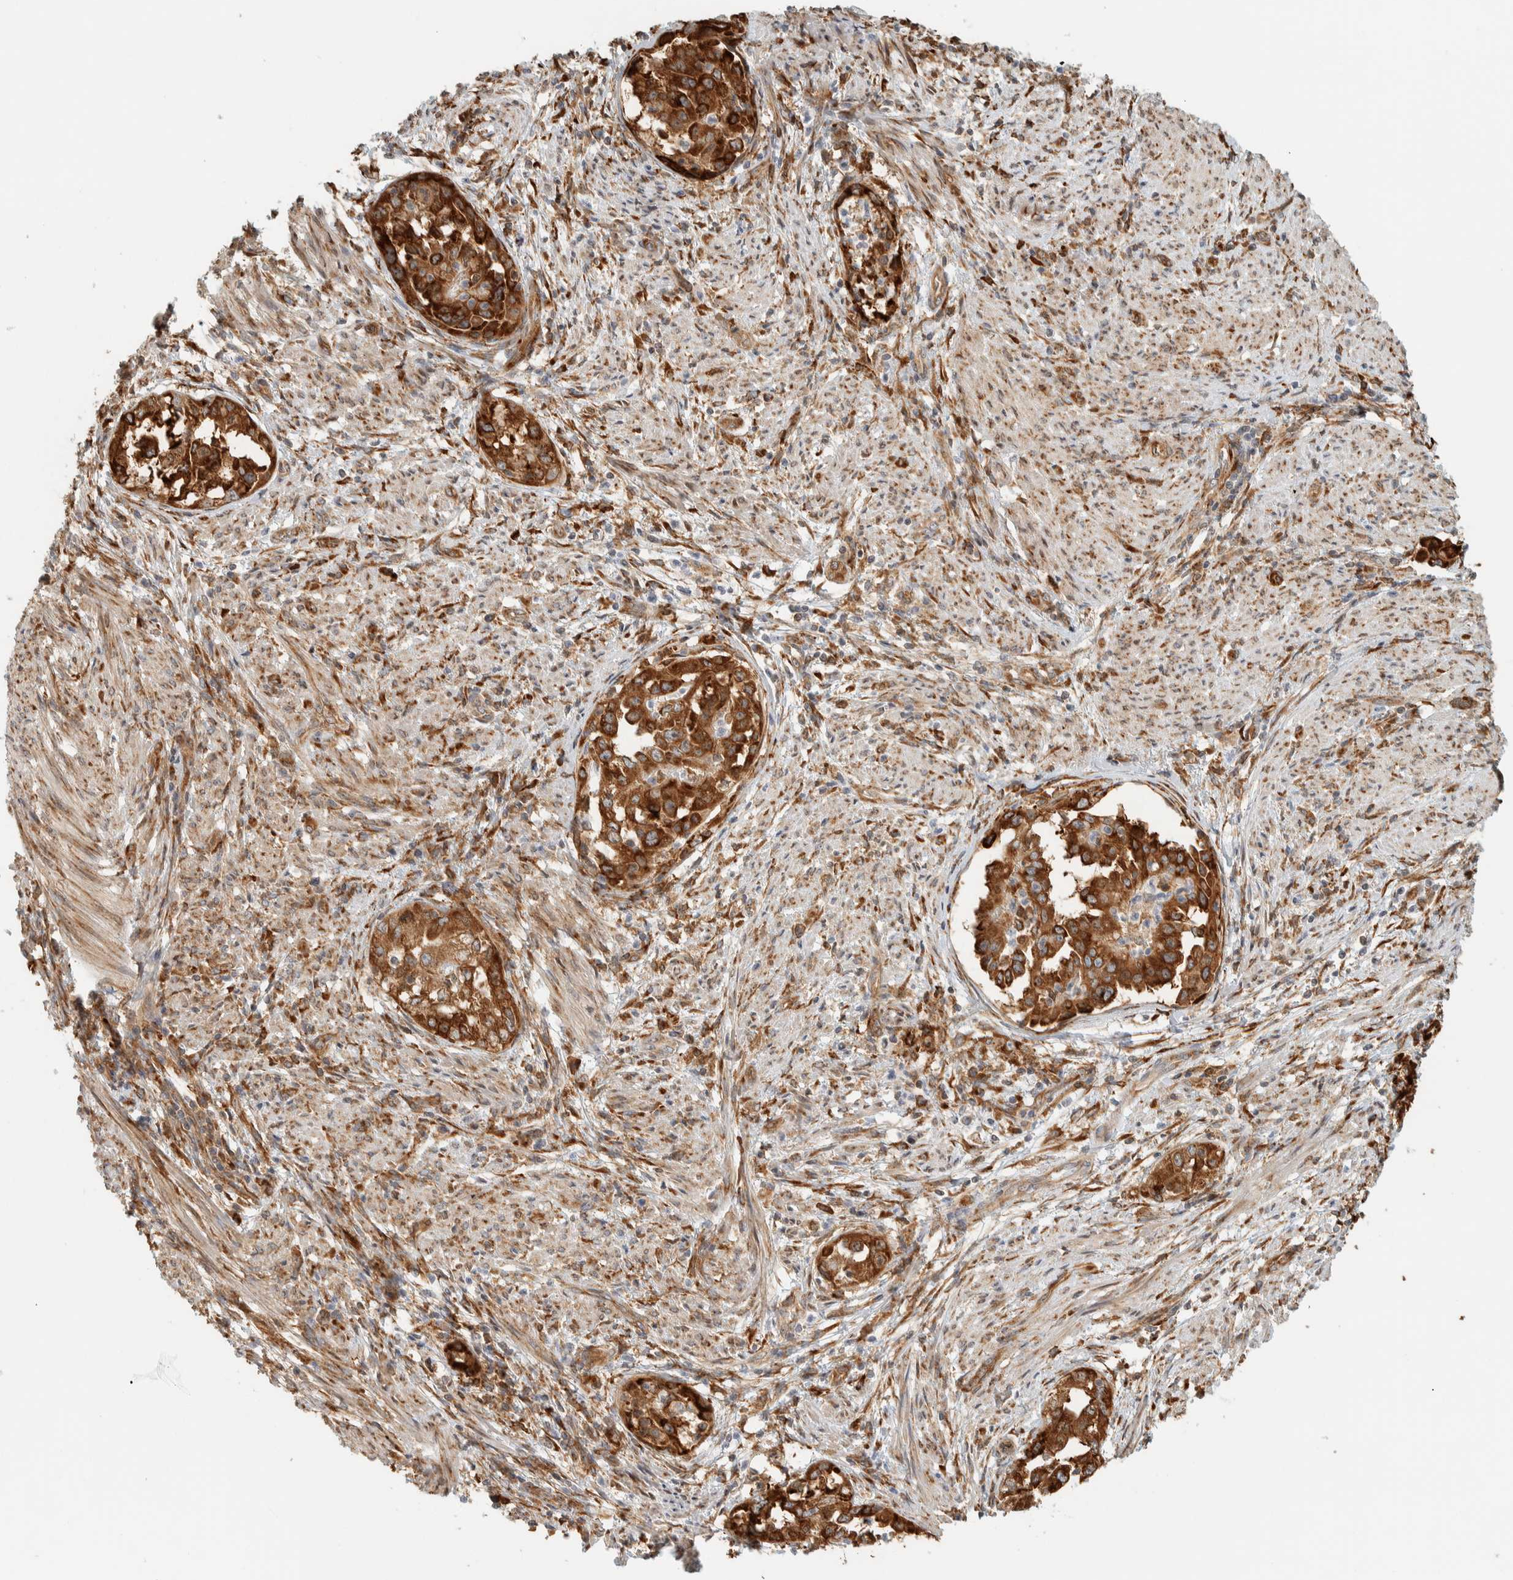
{"staining": {"intensity": "strong", "quantity": ">75%", "location": "cytoplasmic/membranous"}, "tissue": "endometrial cancer", "cell_type": "Tumor cells", "image_type": "cancer", "snomed": [{"axis": "morphology", "description": "Adenocarcinoma, NOS"}, {"axis": "topography", "description": "Endometrium"}], "caption": "Endometrial adenocarcinoma stained with DAB (3,3'-diaminobenzidine) immunohistochemistry displays high levels of strong cytoplasmic/membranous expression in approximately >75% of tumor cells.", "gene": "LLGL2", "patient": {"sex": "female", "age": 85}}